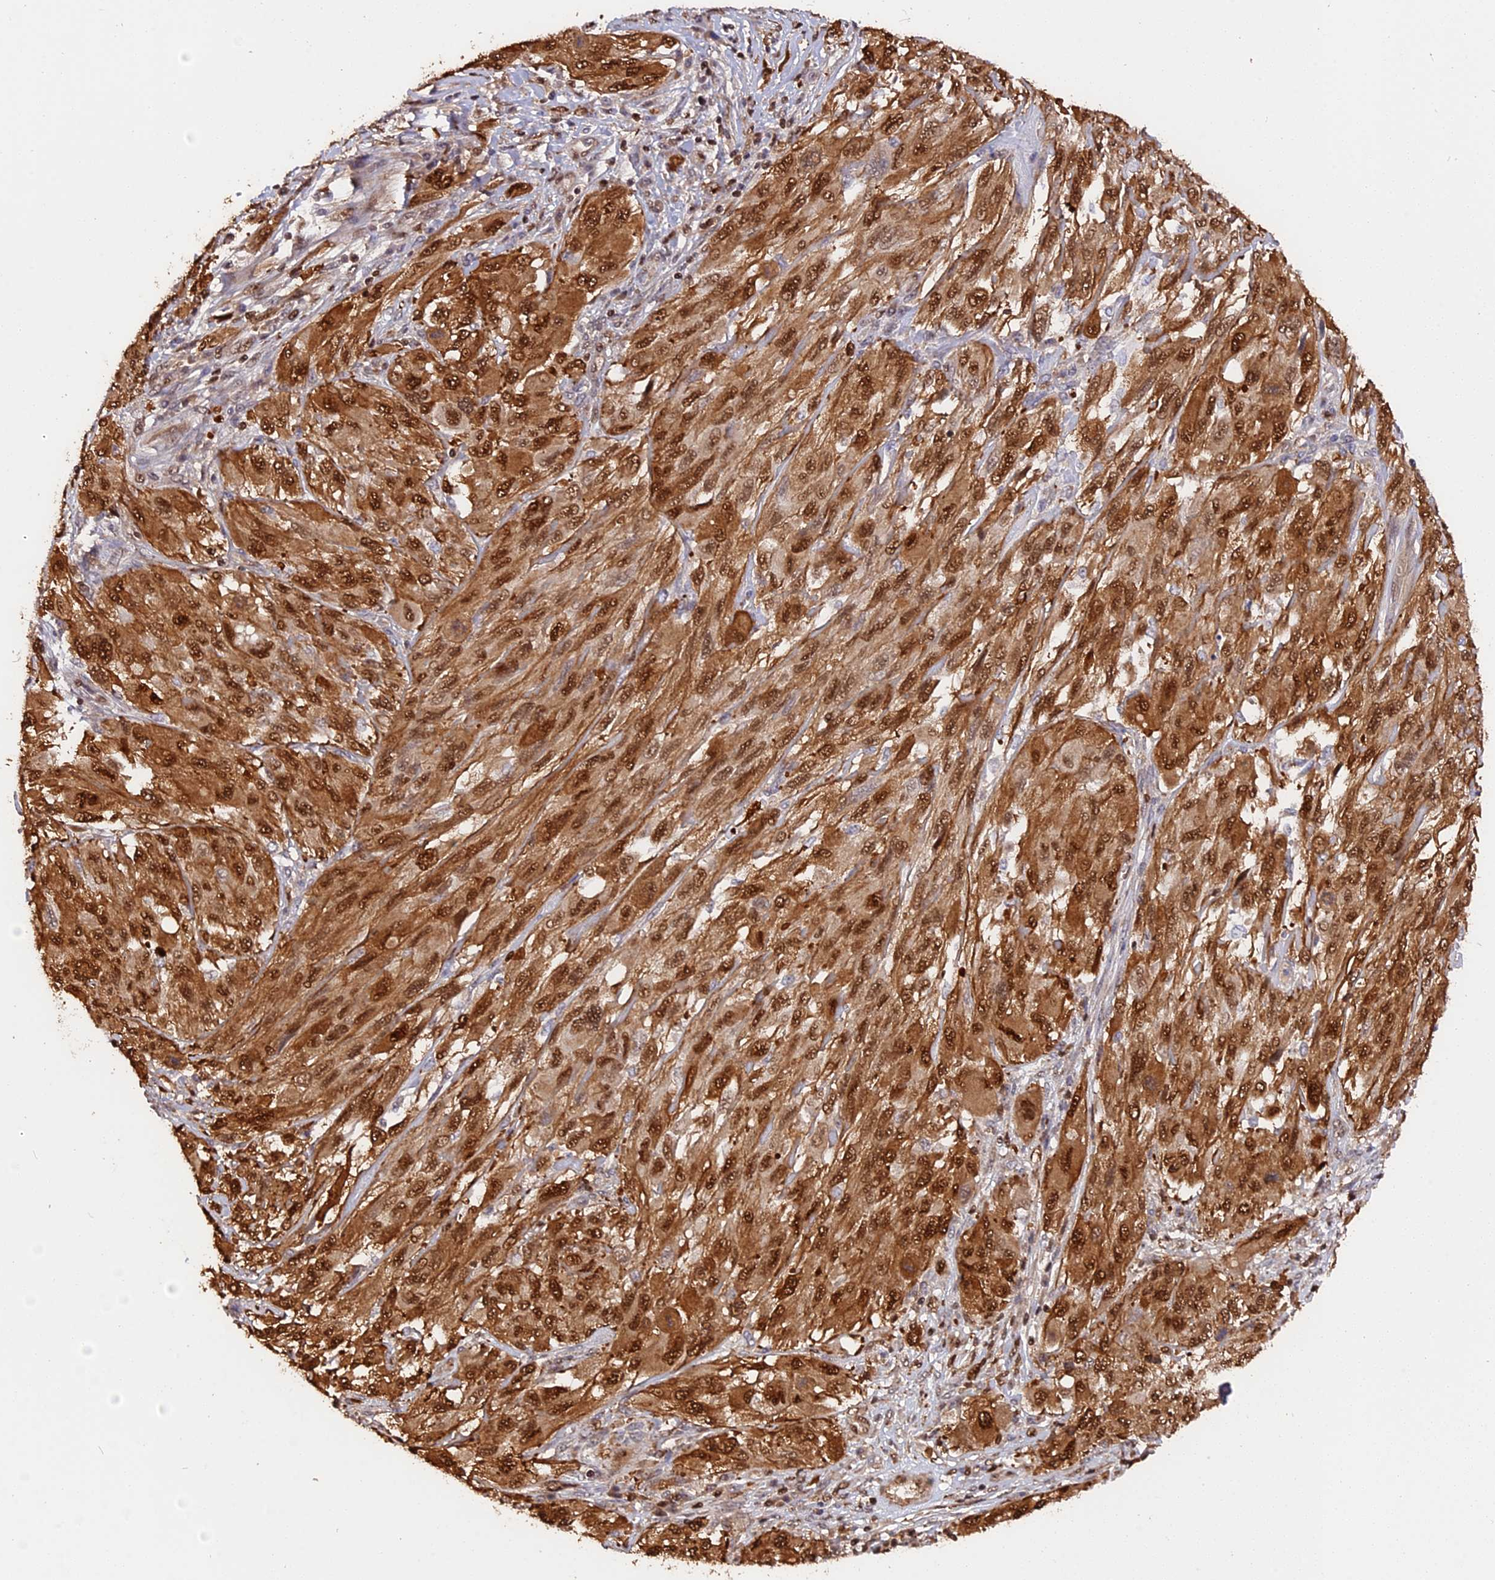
{"staining": {"intensity": "strong", "quantity": ">75%", "location": "cytoplasmic/membranous,nuclear"}, "tissue": "melanoma", "cell_type": "Tumor cells", "image_type": "cancer", "snomed": [{"axis": "morphology", "description": "Malignant melanoma, NOS"}, {"axis": "topography", "description": "Skin"}], "caption": "IHC image of malignant melanoma stained for a protein (brown), which reveals high levels of strong cytoplasmic/membranous and nuclear staining in about >75% of tumor cells.", "gene": "ADRM1", "patient": {"sex": "female", "age": 91}}